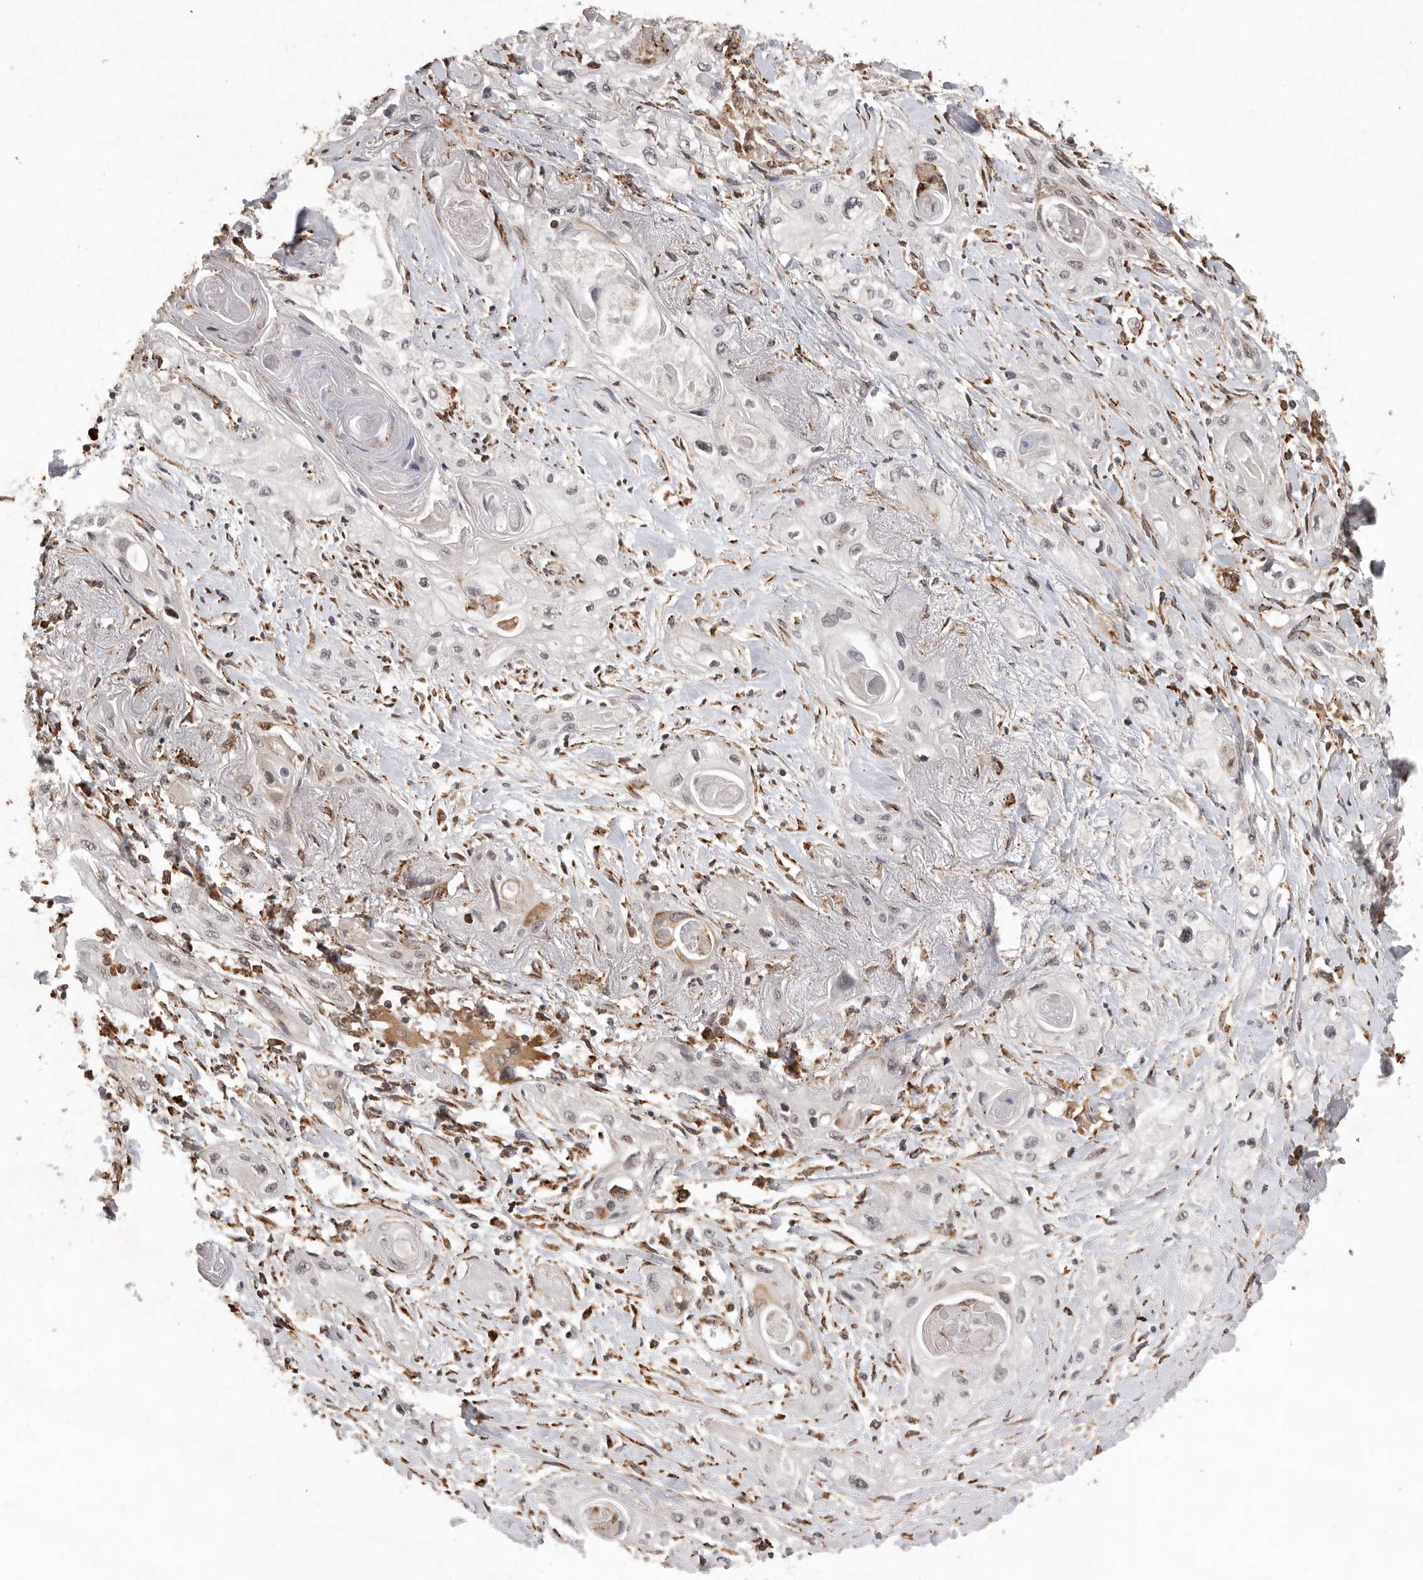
{"staining": {"intensity": "negative", "quantity": "none", "location": "none"}, "tissue": "lung cancer", "cell_type": "Tumor cells", "image_type": "cancer", "snomed": [{"axis": "morphology", "description": "Squamous cell carcinoma, NOS"}, {"axis": "topography", "description": "Lung"}], "caption": "The micrograph shows no staining of tumor cells in squamous cell carcinoma (lung). Brightfield microscopy of immunohistochemistry (IHC) stained with DAB (3,3'-diaminobenzidine) (brown) and hematoxylin (blue), captured at high magnification.", "gene": "ZNF83", "patient": {"sex": "female", "age": 47}}